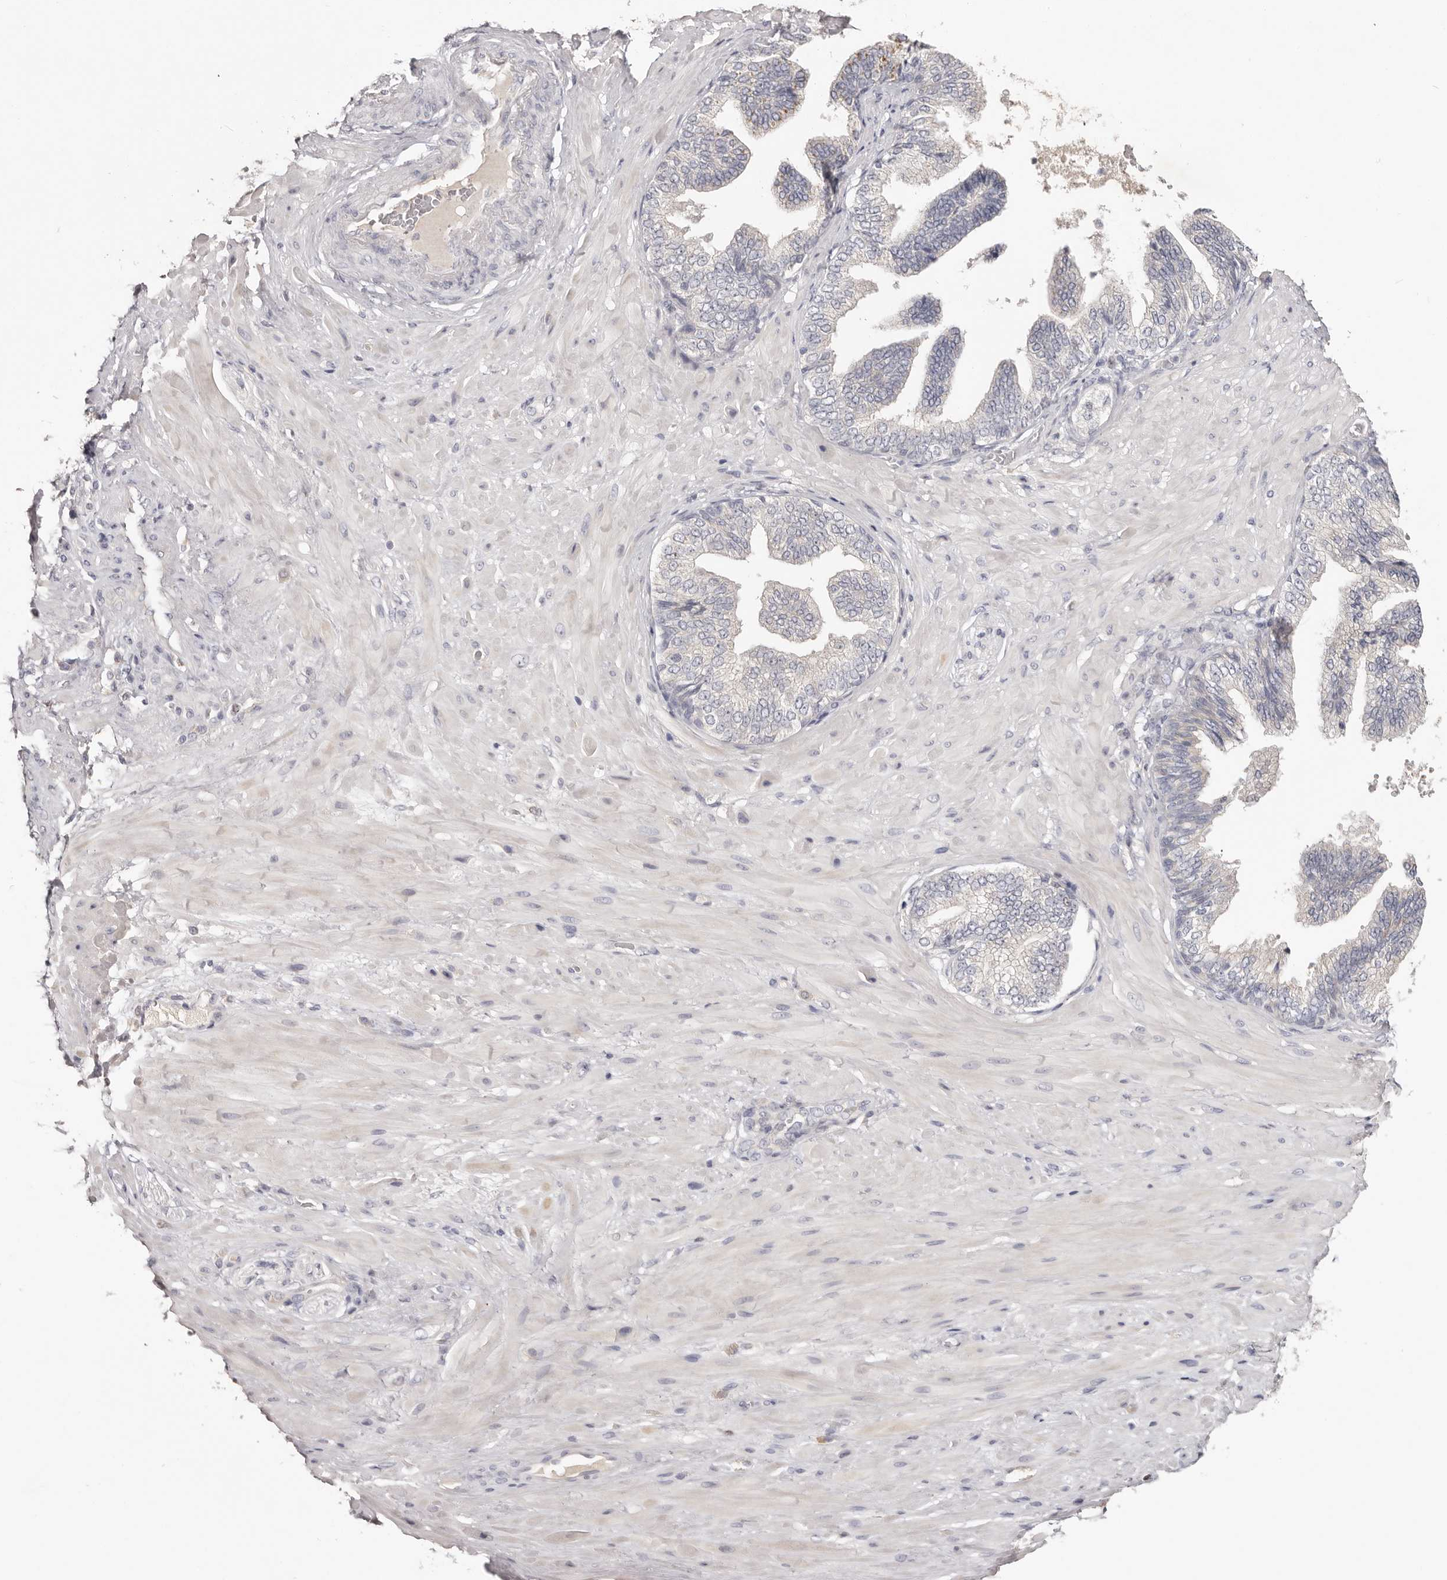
{"staining": {"intensity": "negative", "quantity": "none", "location": "none"}, "tissue": "adipose tissue", "cell_type": "Adipocytes", "image_type": "normal", "snomed": [{"axis": "morphology", "description": "Normal tissue, NOS"}, {"axis": "morphology", "description": "Adenocarcinoma, Low grade"}, {"axis": "topography", "description": "Prostate"}, {"axis": "topography", "description": "Peripheral nerve tissue"}], "caption": "The histopathology image displays no significant positivity in adipocytes of adipose tissue.", "gene": "CCDC190", "patient": {"sex": "male", "age": 63}}